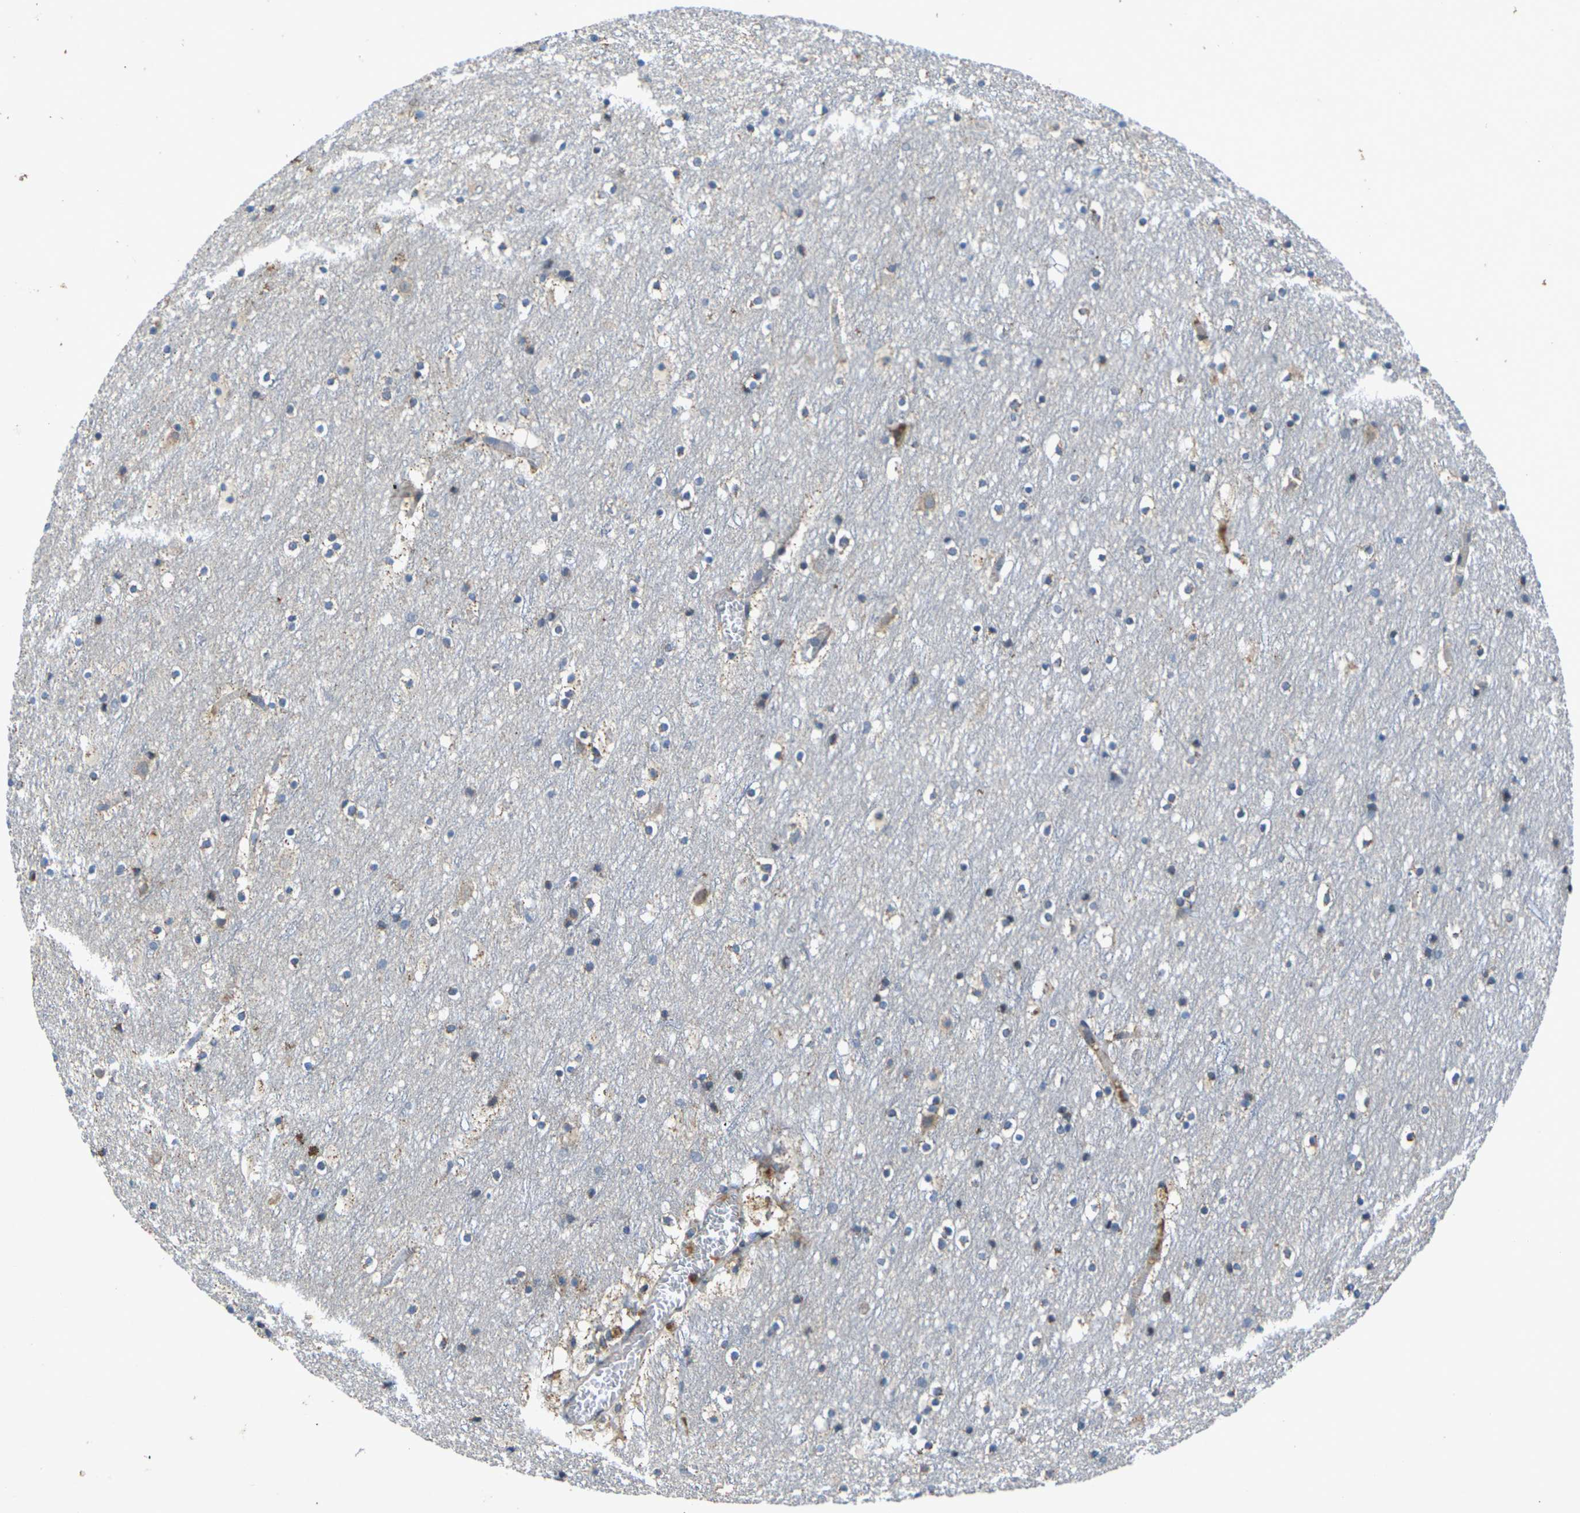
{"staining": {"intensity": "negative", "quantity": "none", "location": "none"}, "tissue": "cerebral cortex", "cell_type": "Endothelial cells", "image_type": "normal", "snomed": [{"axis": "morphology", "description": "Normal tissue, NOS"}, {"axis": "topography", "description": "Cerebral cortex"}], "caption": "High power microscopy image of an immunohistochemistry (IHC) micrograph of unremarkable cerebral cortex, revealing no significant positivity in endothelial cells.", "gene": "KIF1B", "patient": {"sex": "male", "age": 45}}